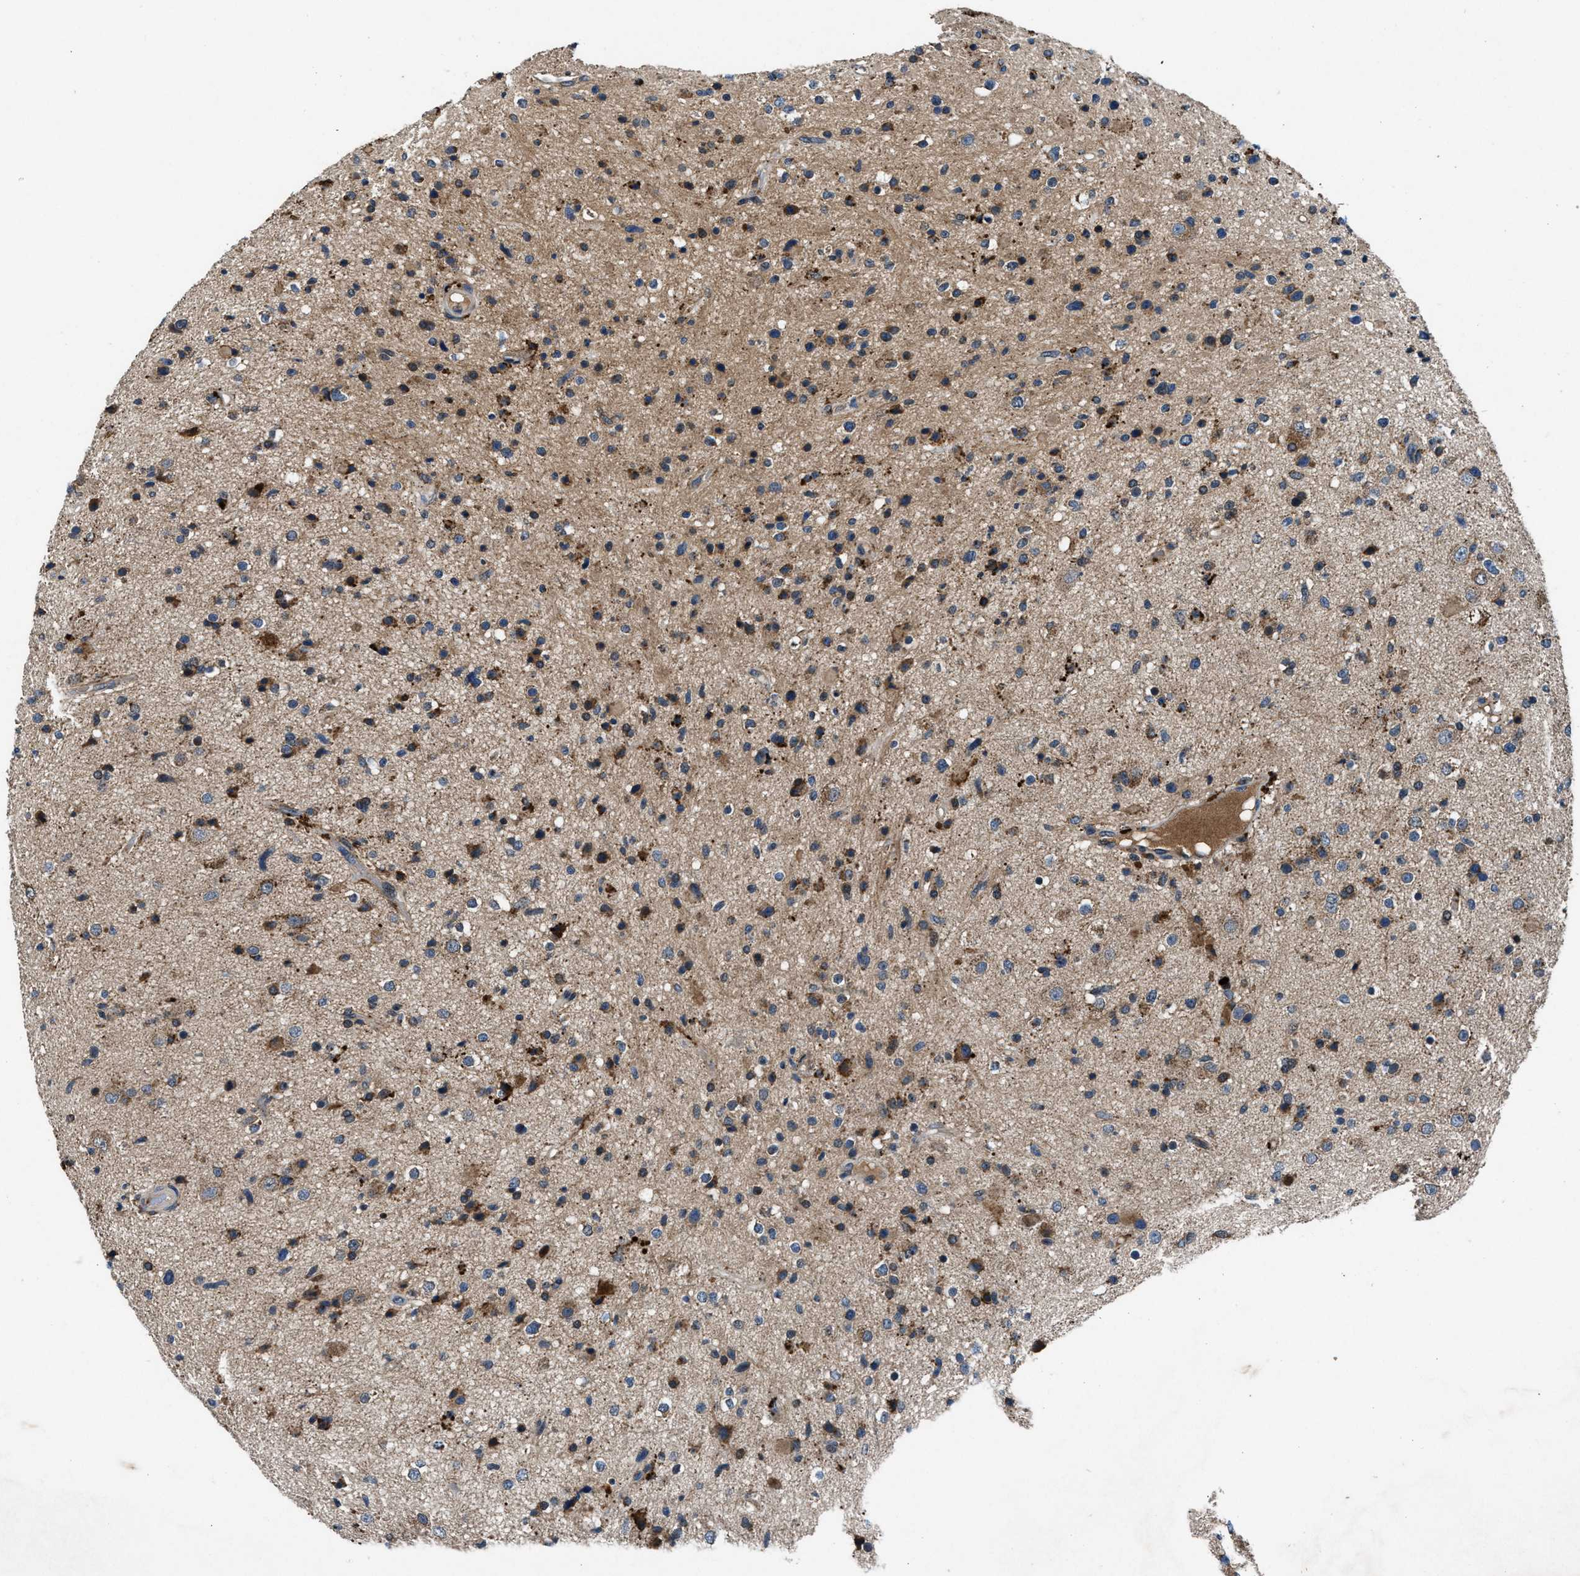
{"staining": {"intensity": "moderate", "quantity": "25%-75%", "location": "cytoplasmic/membranous"}, "tissue": "glioma", "cell_type": "Tumor cells", "image_type": "cancer", "snomed": [{"axis": "morphology", "description": "Glioma, malignant, High grade"}, {"axis": "topography", "description": "Brain"}], "caption": "High-power microscopy captured an IHC micrograph of malignant high-grade glioma, revealing moderate cytoplasmic/membranous expression in about 25%-75% of tumor cells.", "gene": "FAM221A", "patient": {"sex": "male", "age": 33}}